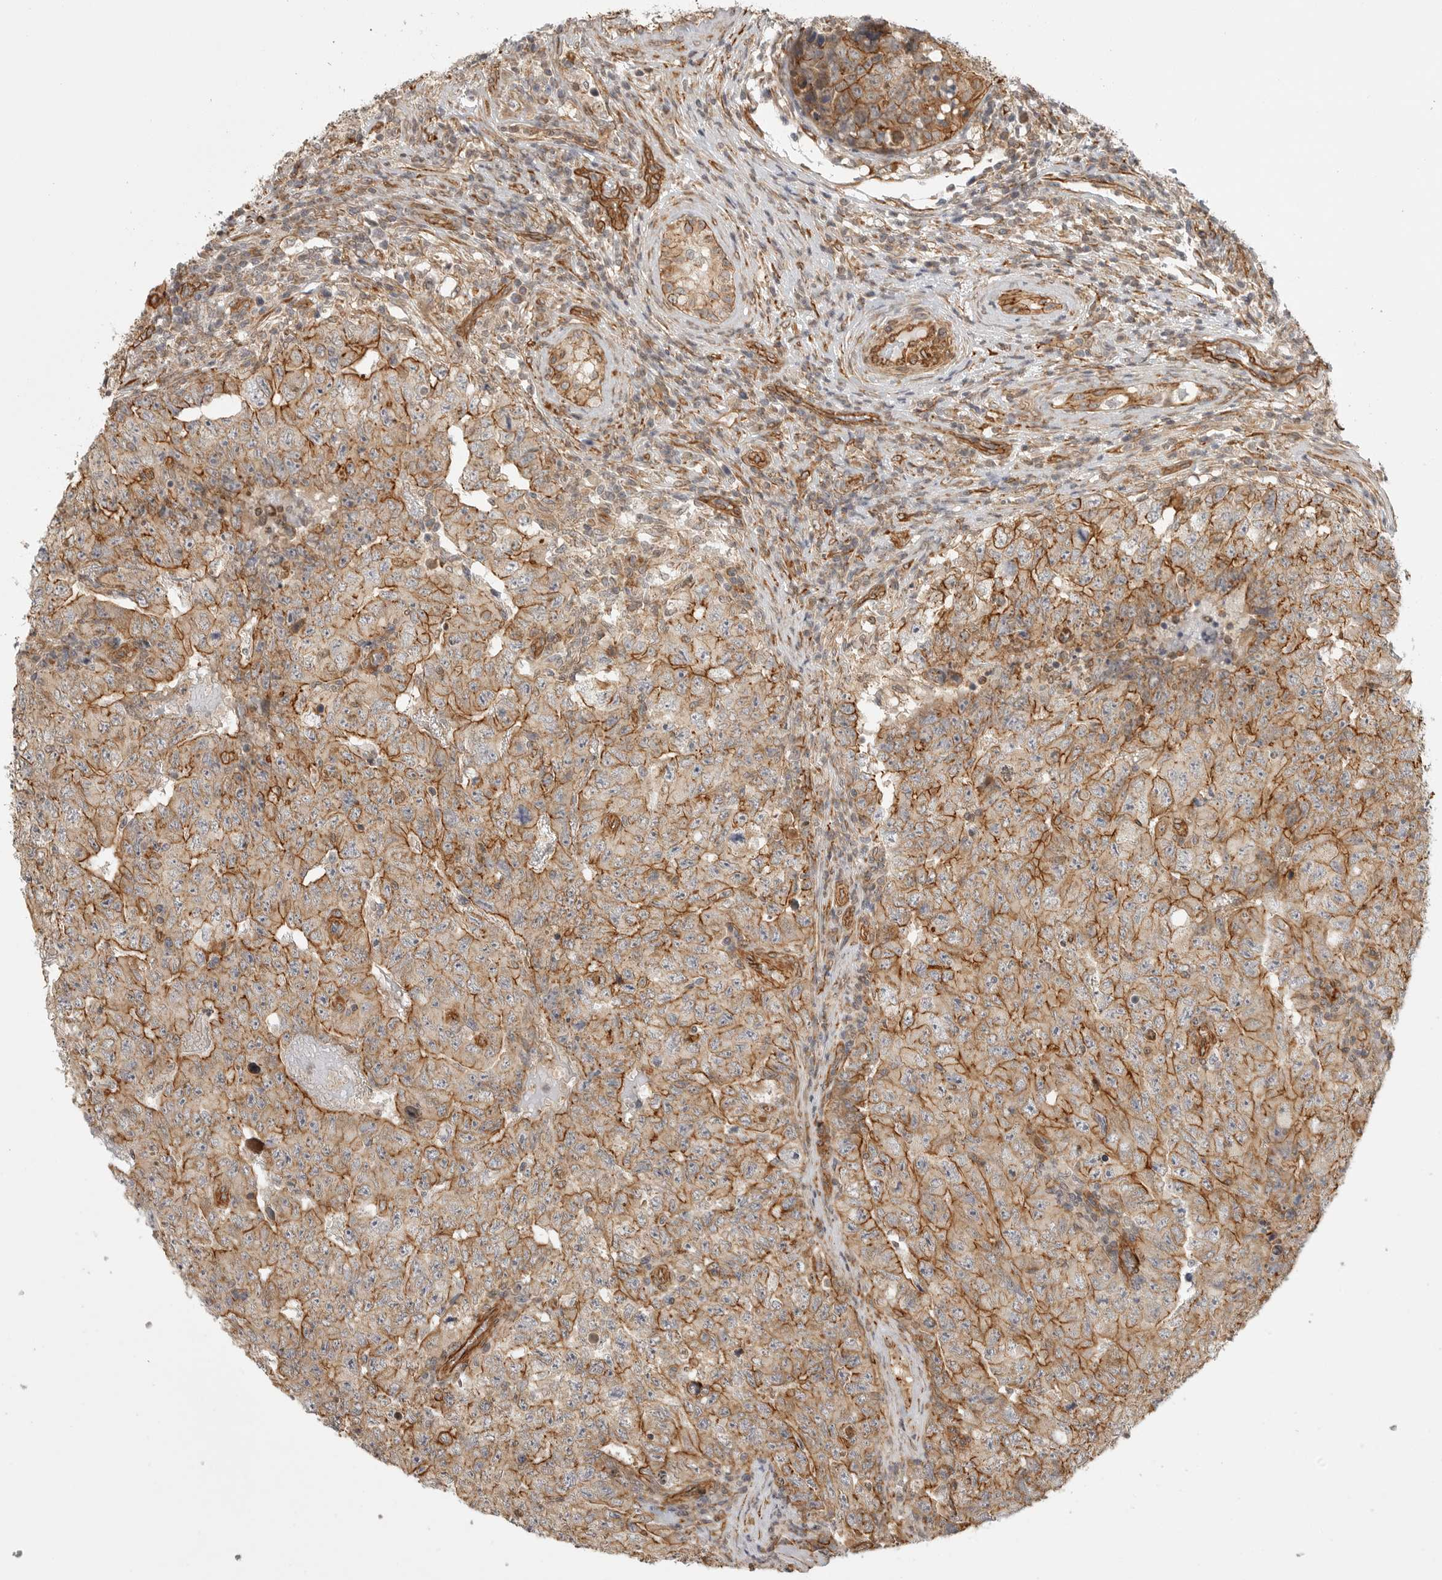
{"staining": {"intensity": "moderate", "quantity": ">75%", "location": "cytoplasmic/membranous"}, "tissue": "testis cancer", "cell_type": "Tumor cells", "image_type": "cancer", "snomed": [{"axis": "morphology", "description": "Carcinoma, Embryonal, NOS"}, {"axis": "topography", "description": "Testis"}], "caption": "DAB (3,3'-diaminobenzidine) immunohistochemical staining of testis cancer displays moderate cytoplasmic/membranous protein expression in about >75% of tumor cells. (DAB (3,3'-diaminobenzidine) IHC with brightfield microscopy, high magnification).", "gene": "ATOH7", "patient": {"sex": "male", "age": 26}}